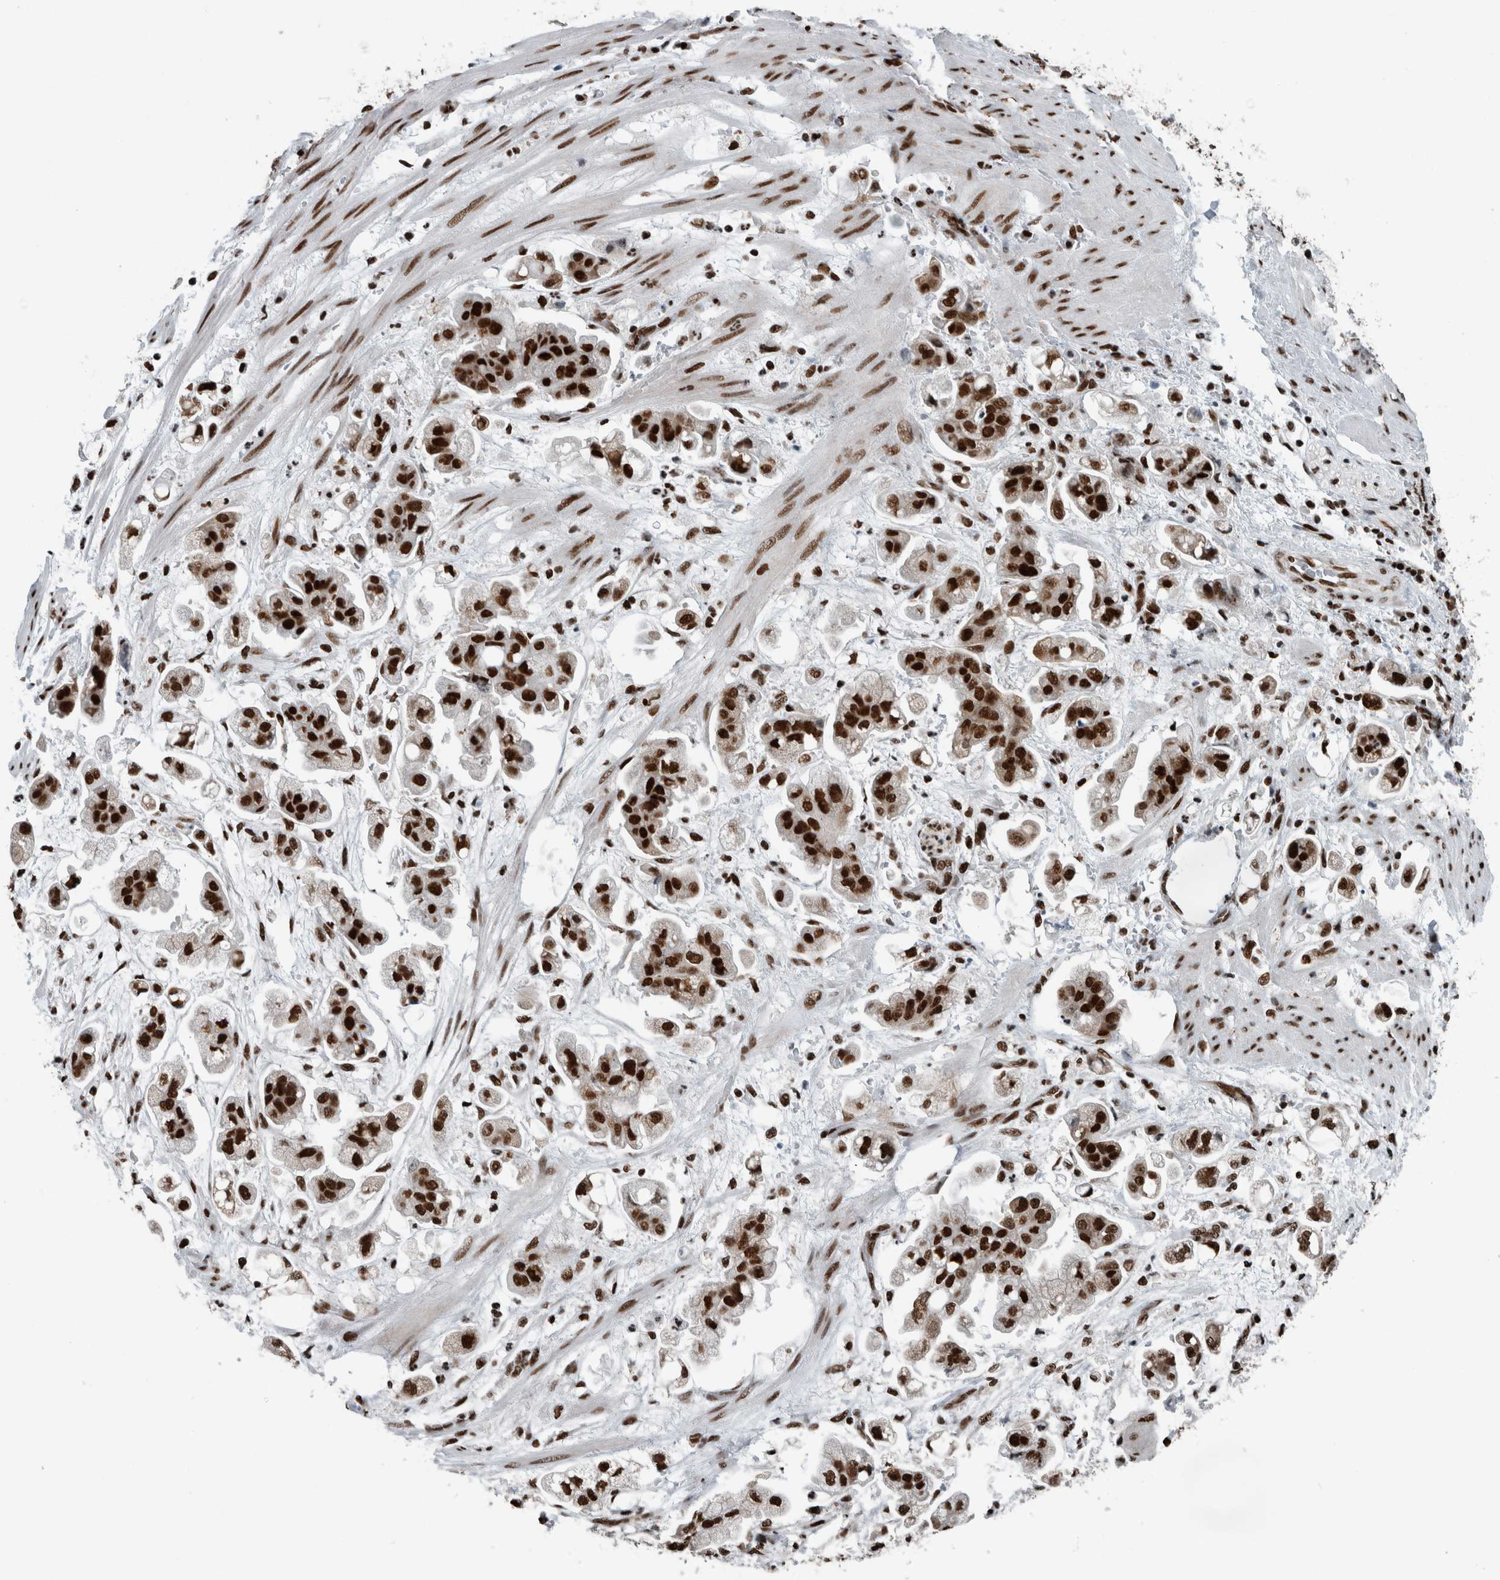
{"staining": {"intensity": "strong", "quantity": ">75%", "location": "nuclear"}, "tissue": "stomach cancer", "cell_type": "Tumor cells", "image_type": "cancer", "snomed": [{"axis": "morphology", "description": "Adenocarcinoma, NOS"}, {"axis": "topography", "description": "Stomach"}], "caption": "An IHC histopathology image of neoplastic tissue is shown. Protein staining in brown labels strong nuclear positivity in stomach cancer (adenocarcinoma) within tumor cells.", "gene": "DNMT3A", "patient": {"sex": "male", "age": 62}}